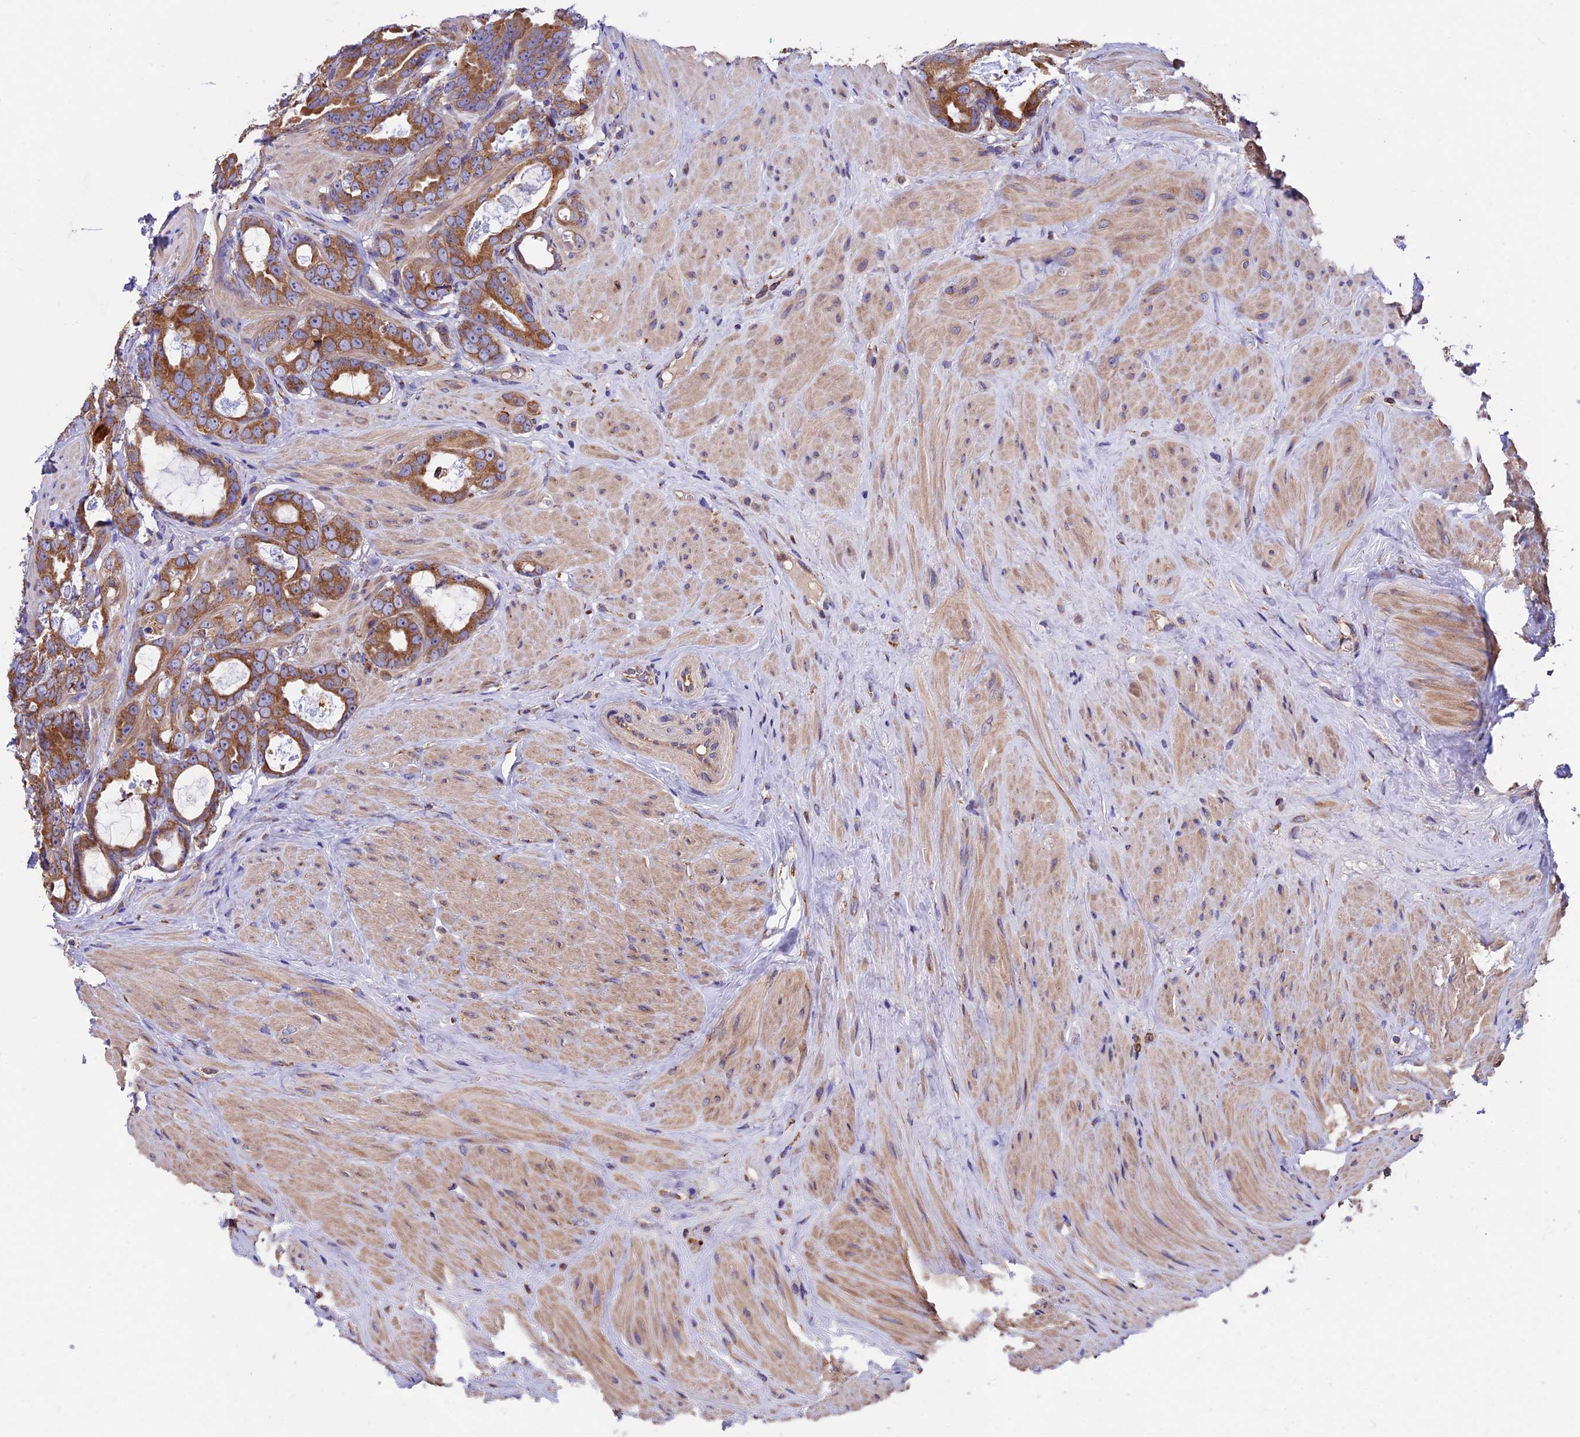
{"staining": {"intensity": "moderate", "quantity": ">75%", "location": "cytoplasmic/membranous"}, "tissue": "prostate cancer", "cell_type": "Tumor cells", "image_type": "cancer", "snomed": [{"axis": "morphology", "description": "Adenocarcinoma, Low grade"}, {"axis": "topography", "description": "Prostate"}], "caption": "Immunohistochemistry (IHC) (DAB) staining of prostate adenocarcinoma (low-grade) shows moderate cytoplasmic/membranous protein expression in about >75% of tumor cells. (IHC, brightfield microscopy, high magnification).", "gene": "BTBD3", "patient": {"sex": "male", "age": 71}}